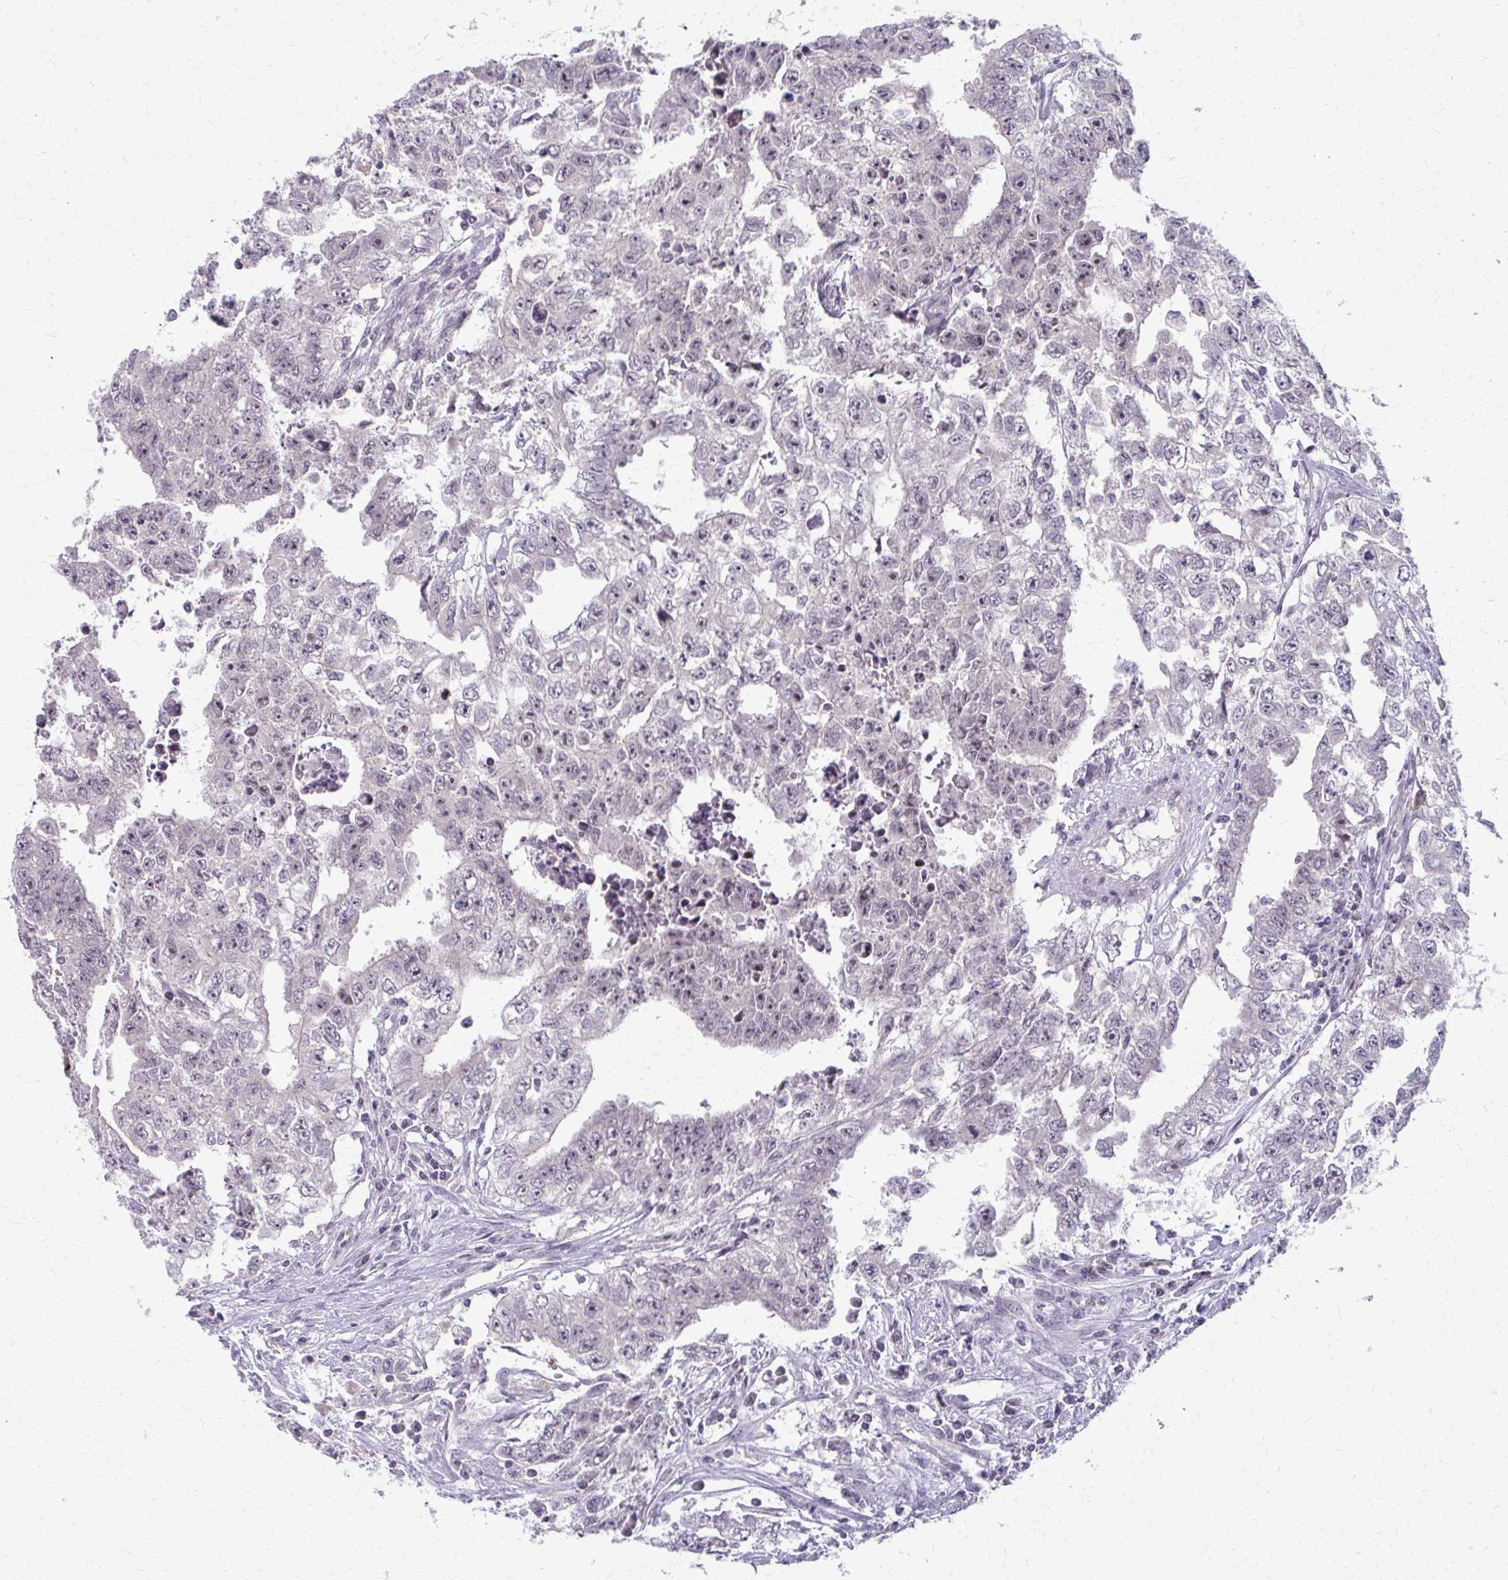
{"staining": {"intensity": "negative", "quantity": "none", "location": "none"}, "tissue": "testis cancer", "cell_type": "Tumor cells", "image_type": "cancer", "snomed": [{"axis": "morphology", "description": "Carcinoma, Embryonal, NOS"}, {"axis": "morphology", "description": "Teratoma, malignant, NOS"}, {"axis": "topography", "description": "Testis"}], "caption": "There is no significant expression in tumor cells of testis cancer. The staining was performed using DAB to visualize the protein expression in brown, while the nuclei were stained in blue with hematoxylin (Magnification: 20x).", "gene": "NUDT16", "patient": {"sex": "male", "age": 24}}